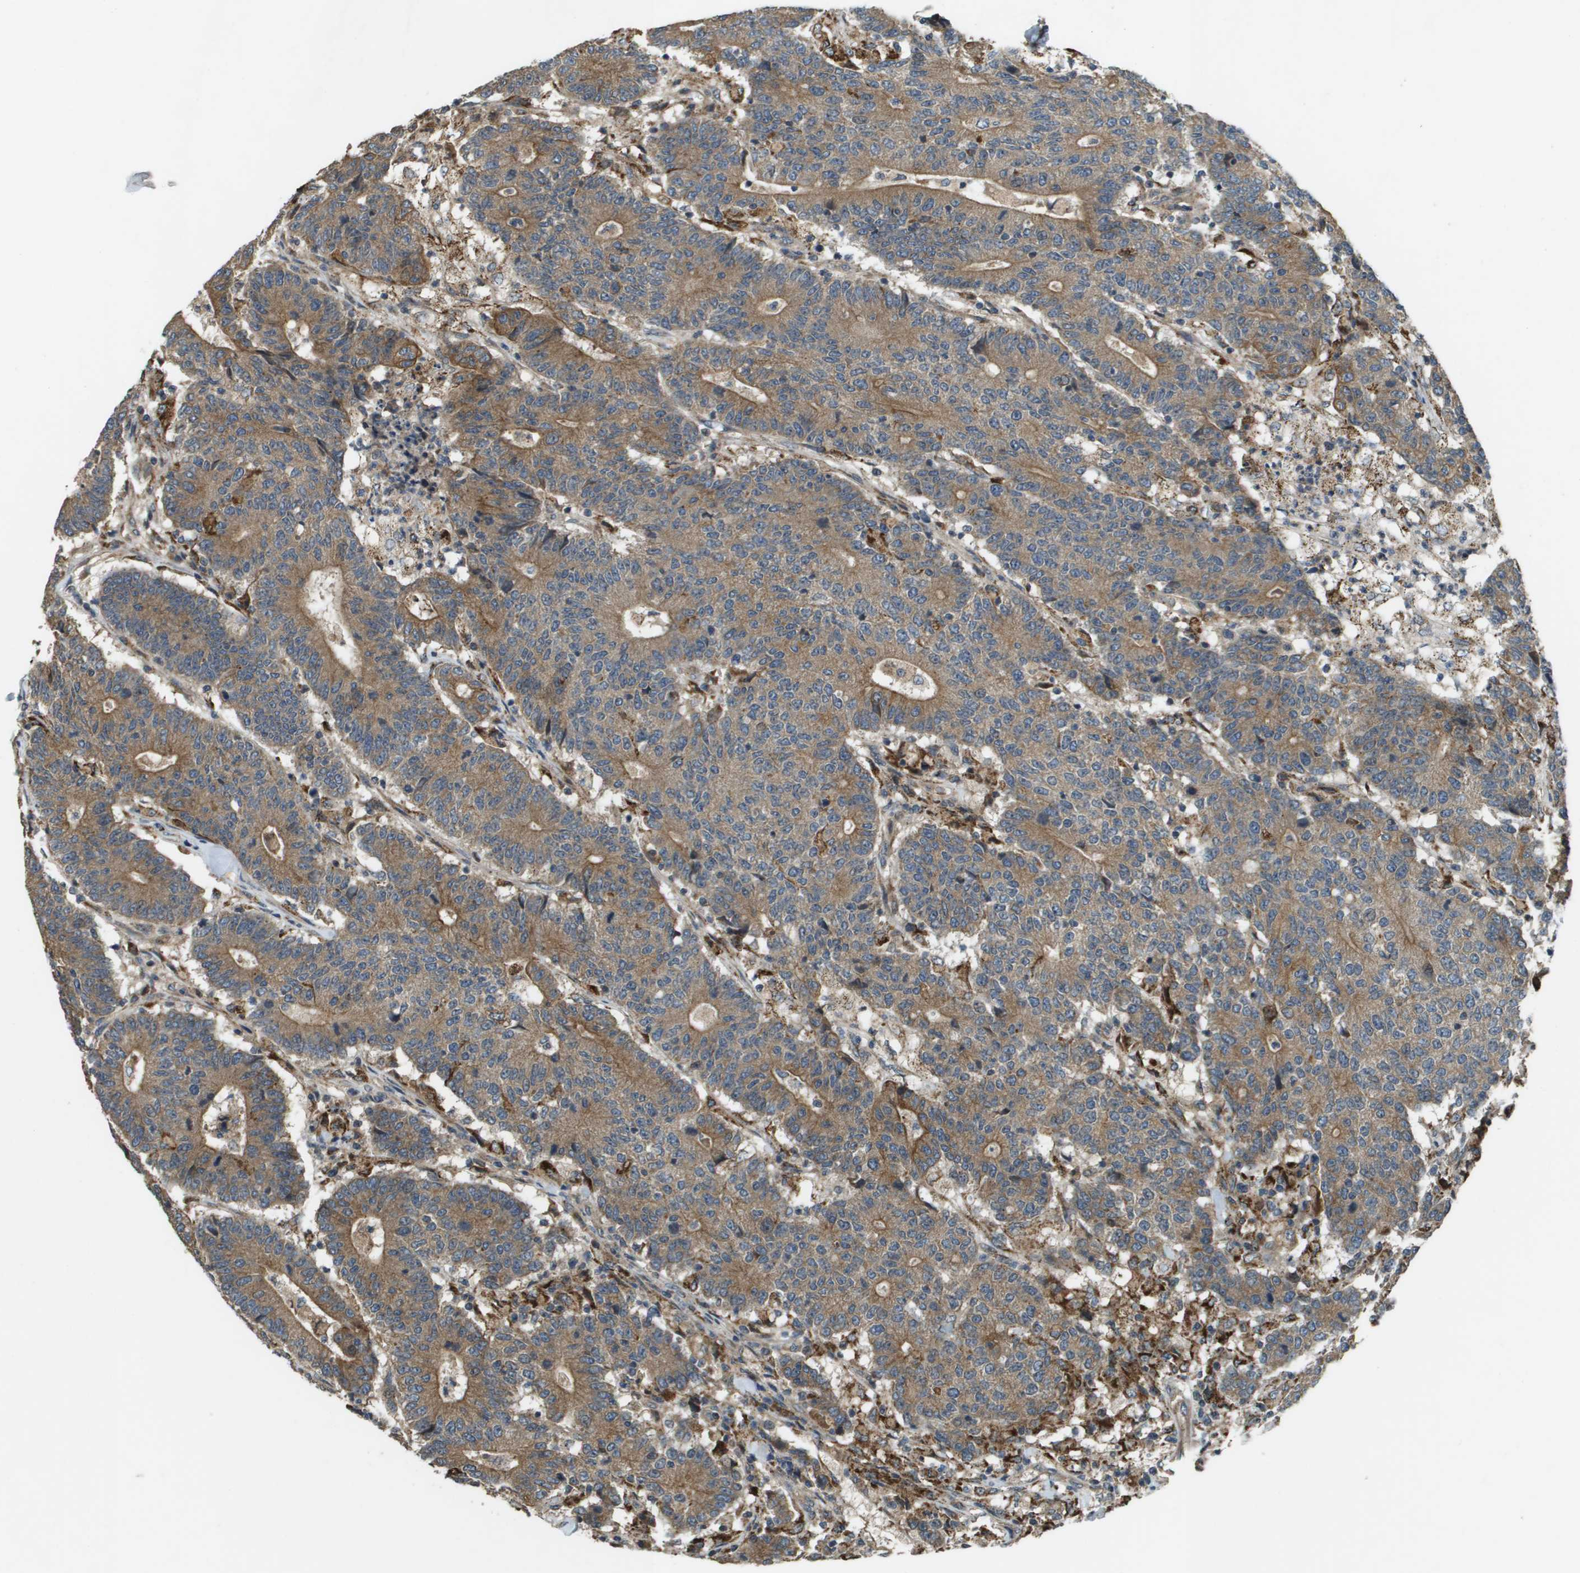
{"staining": {"intensity": "moderate", "quantity": ">75%", "location": "cytoplasmic/membranous"}, "tissue": "colorectal cancer", "cell_type": "Tumor cells", "image_type": "cancer", "snomed": [{"axis": "morphology", "description": "Normal tissue, NOS"}, {"axis": "morphology", "description": "Adenocarcinoma, NOS"}, {"axis": "topography", "description": "Colon"}], "caption": "High-power microscopy captured an immunohistochemistry (IHC) micrograph of colorectal cancer, revealing moderate cytoplasmic/membranous positivity in approximately >75% of tumor cells.", "gene": "CDKN2C", "patient": {"sex": "female", "age": 75}}